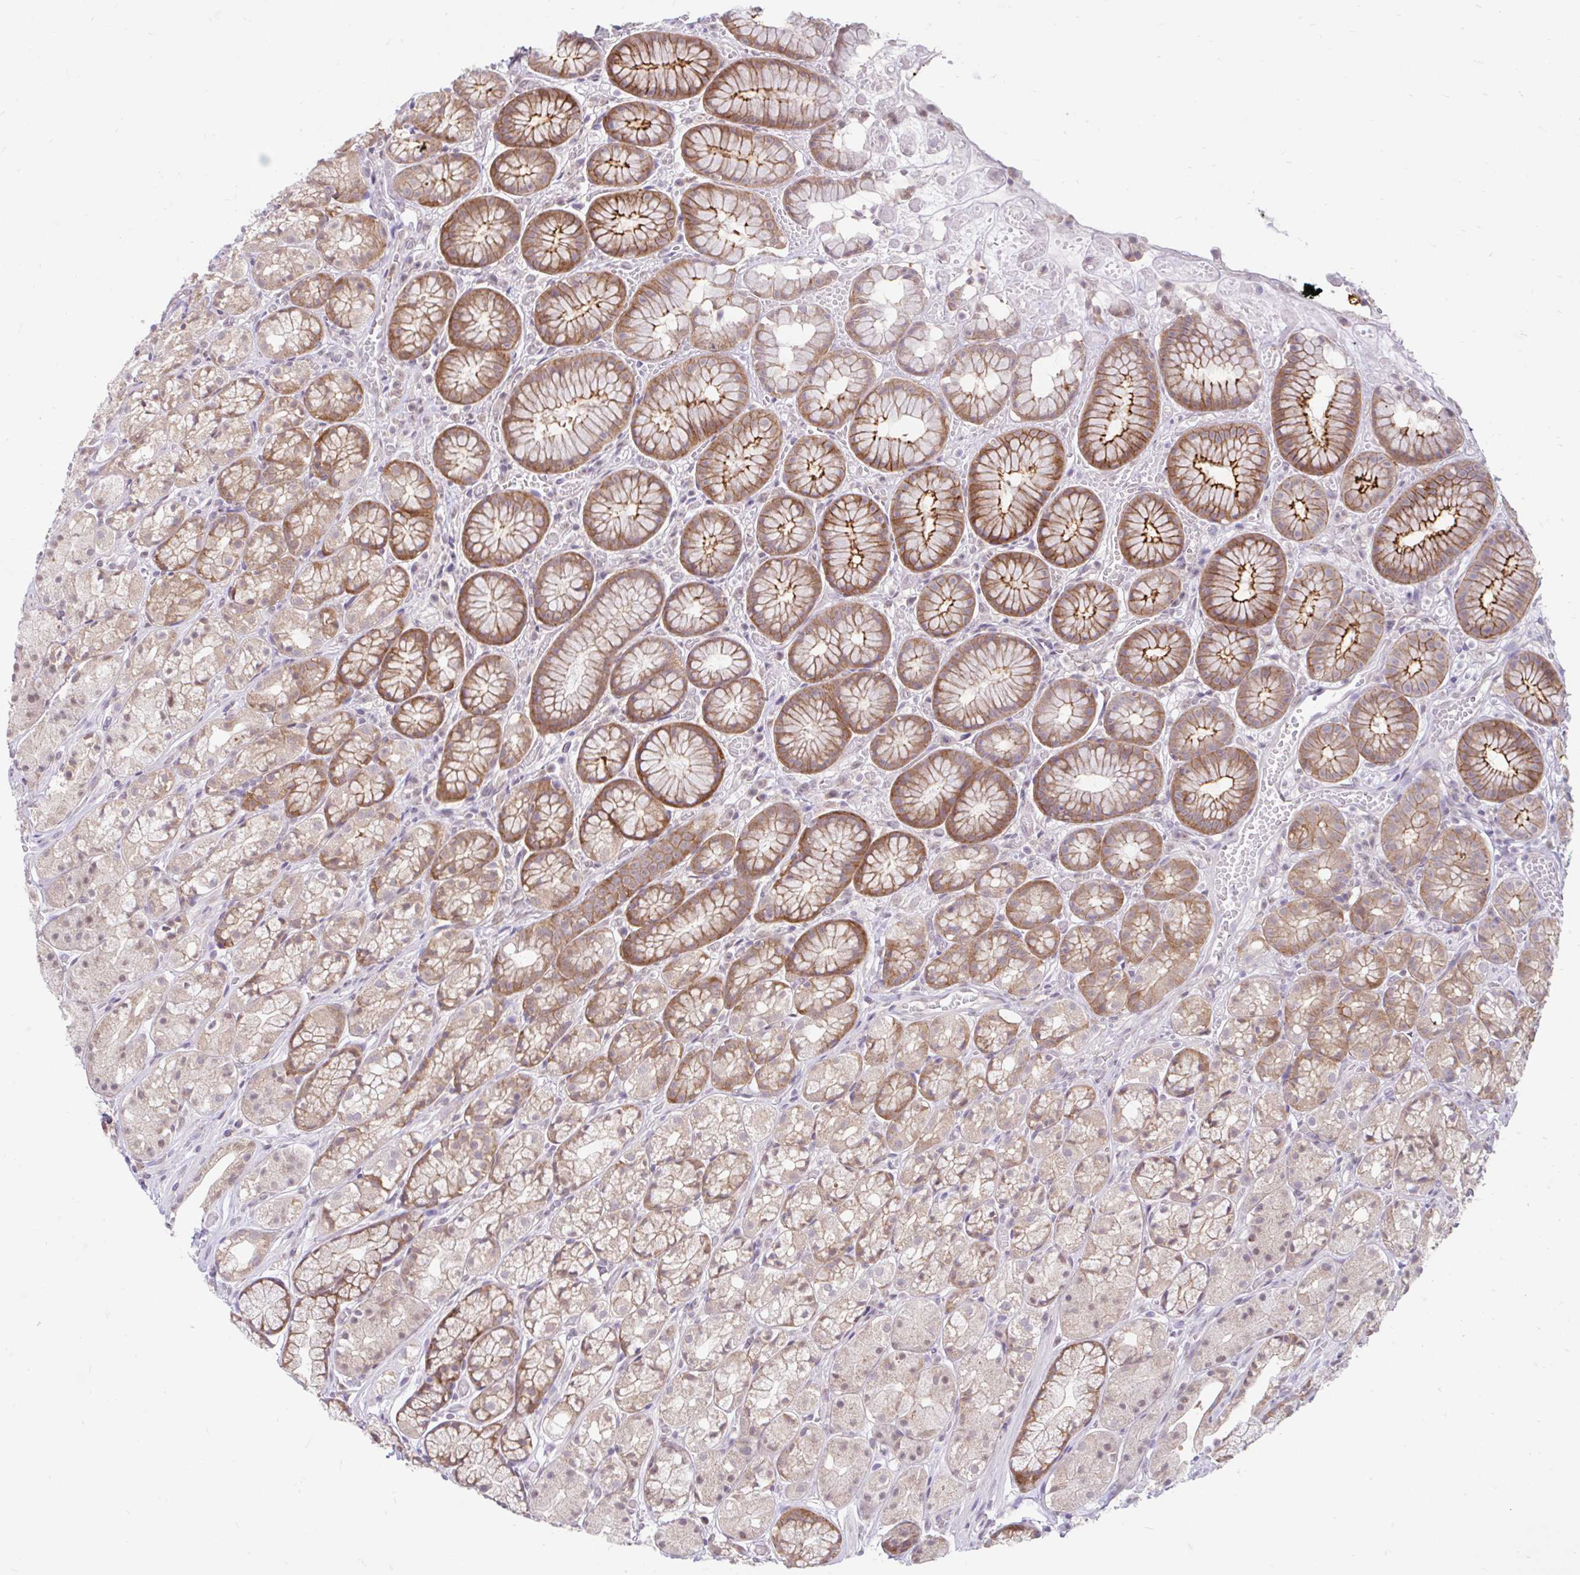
{"staining": {"intensity": "strong", "quantity": ">75%", "location": "cytoplasmic/membranous"}, "tissue": "stomach", "cell_type": "Glandular cells", "image_type": "normal", "snomed": [{"axis": "morphology", "description": "Normal tissue, NOS"}, {"axis": "topography", "description": "Smooth muscle"}, {"axis": "topography", "description": "Stomach"}], "caption": "A high-resolution histopathology image shows IHC staining of normal stomach, which displays strong cytoplasmic/membranous expression in approximately >75% of glandular cells.", "gene": "RALBP1", "patient": {"sex": "male", "age": 70}}